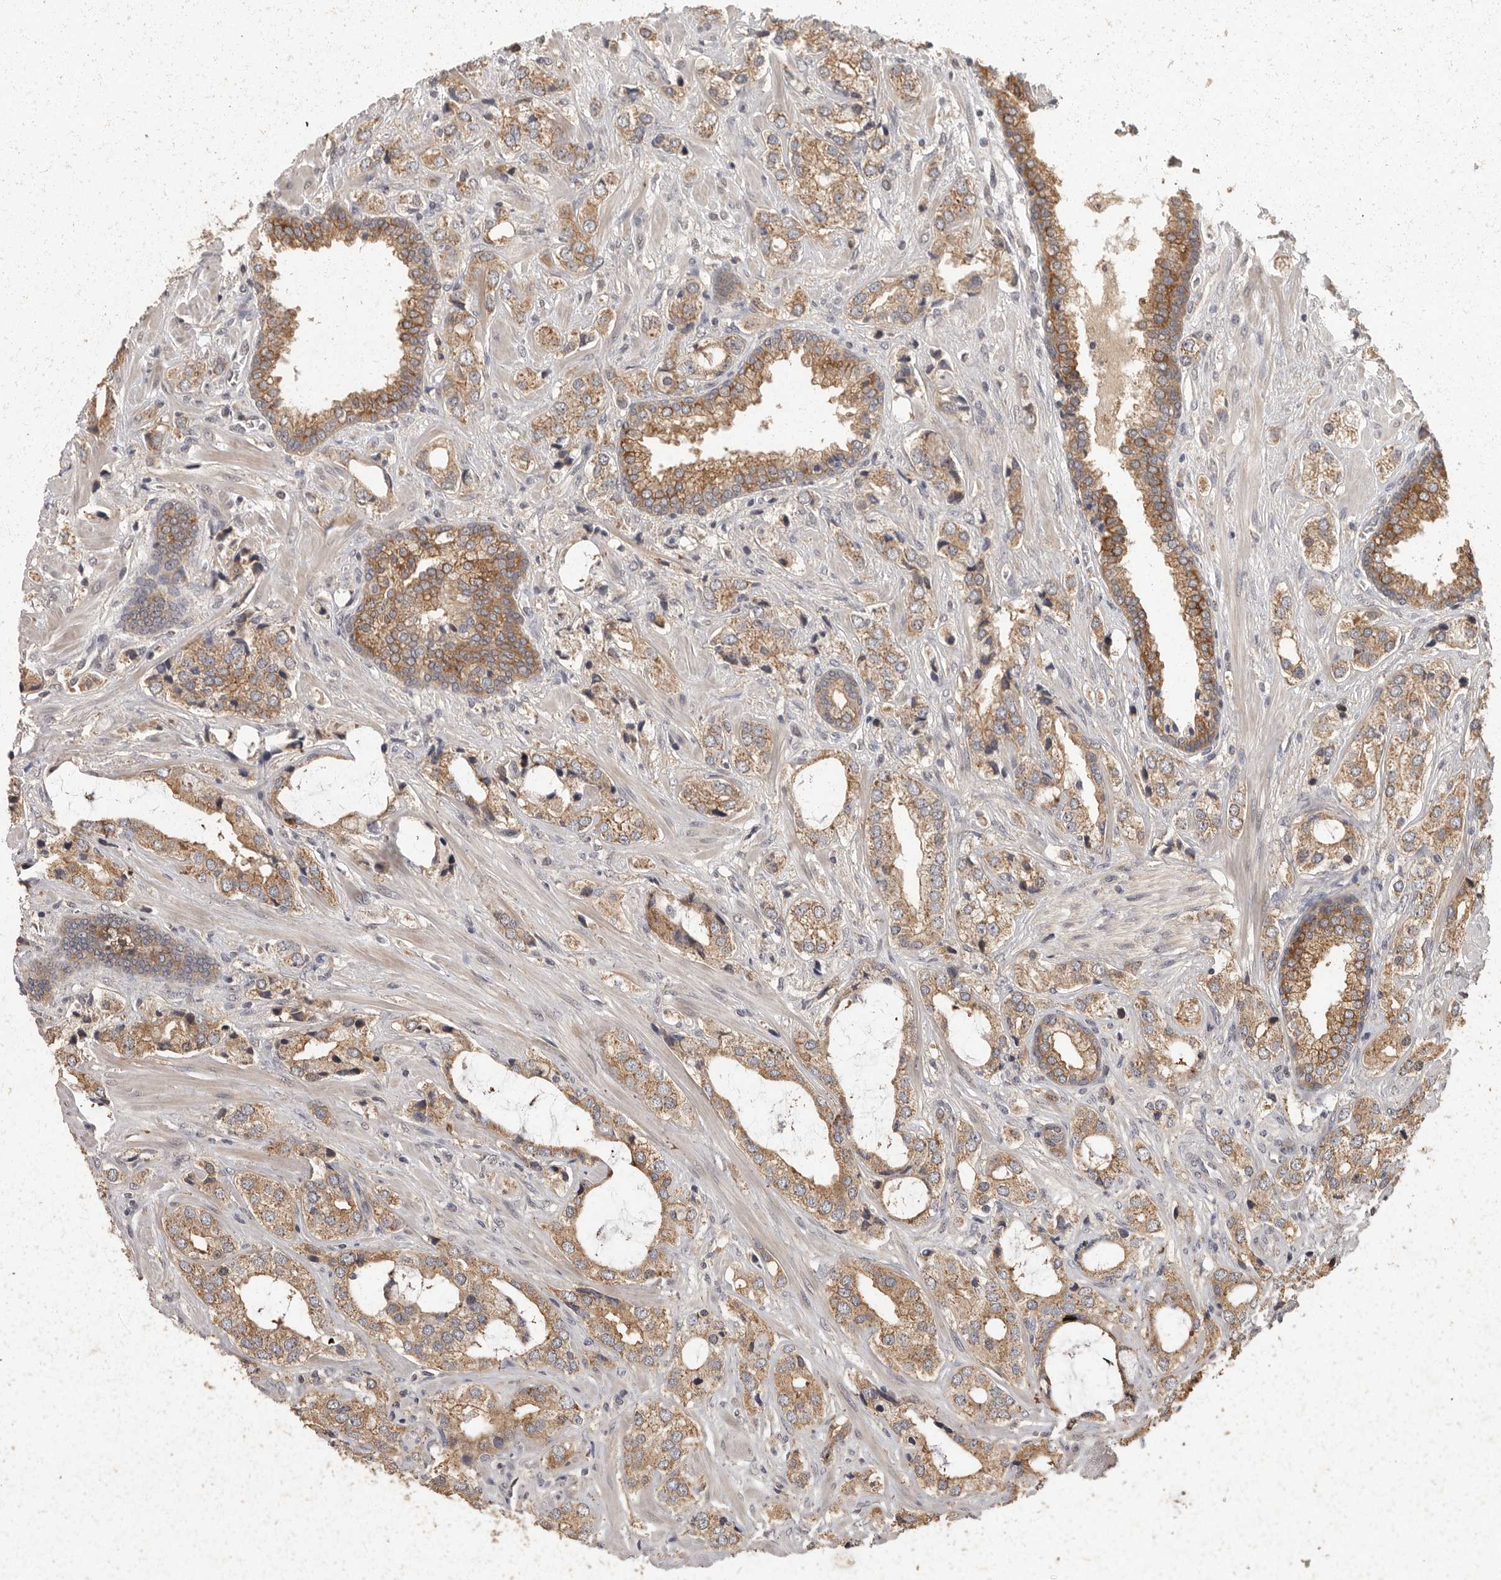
{"staining": {"intensity": "moderate", "quantity": ">75%", "location": "cytoplasmic/membranous"}, "tissue": "prostate cancer", "cell_type": "Tumor cells", "image_type": "cancer", "snomed": [{"axis": "morphology", "description": "Adenocarcinoma, High grade"}, {"axis": "topography", "description": "Prostate"}], "caption": "Moderate cytoplasmic/membranous protein expression is identified in approximately >75% of tumor cells in prostate cancer (adenocarcinoma (high-grade)). The staining was performed using DAB, with brown indicating positive protein expression. Nuclei are stained blue with hematoxylin.", "gene": "BAIAP2", "patient": {"sex": "male", "age": 66}}